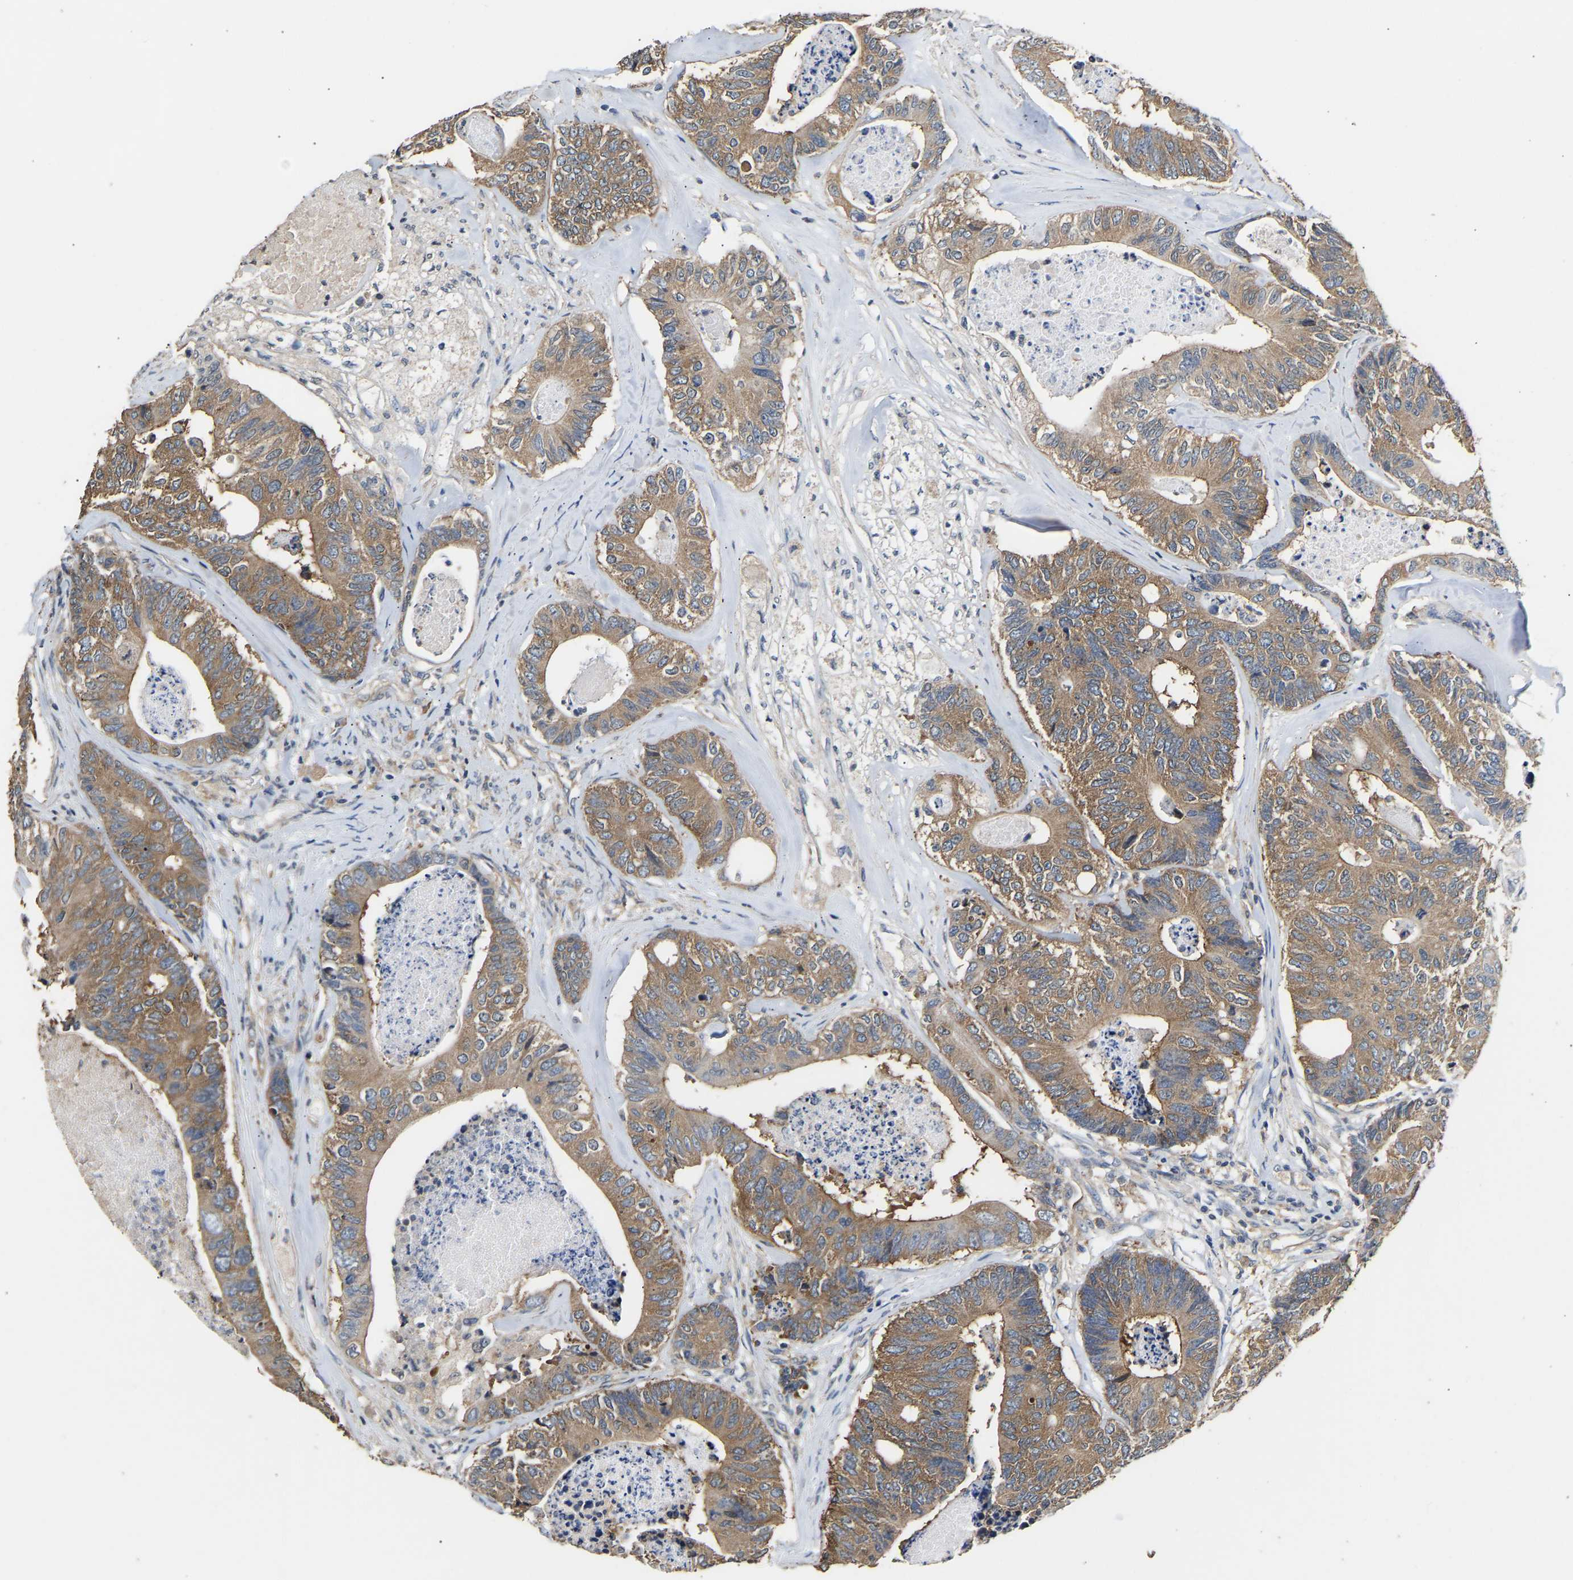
{"staining": {"intensity": "moderate", "quantity": ">75%", "location": "cytoplasmic/membranous"}, "tissue": "colorectal cancer", "cell_type": "Tumor cells", "image_type": "cancer", "snomed": [{"axis": "morphology", "description": "Adenocarcinoma, NOS"}, {"axis": "topography", "description": "Colon"}], "caption": "This is a photomicrograph of immunohistochemistry staining of colorectal cancer, which shows moderate staining in the cytoplasmic/membranous of tumor cells.", "gene": "AIMP2", "patient": {"sex": "female", "age": 67}}